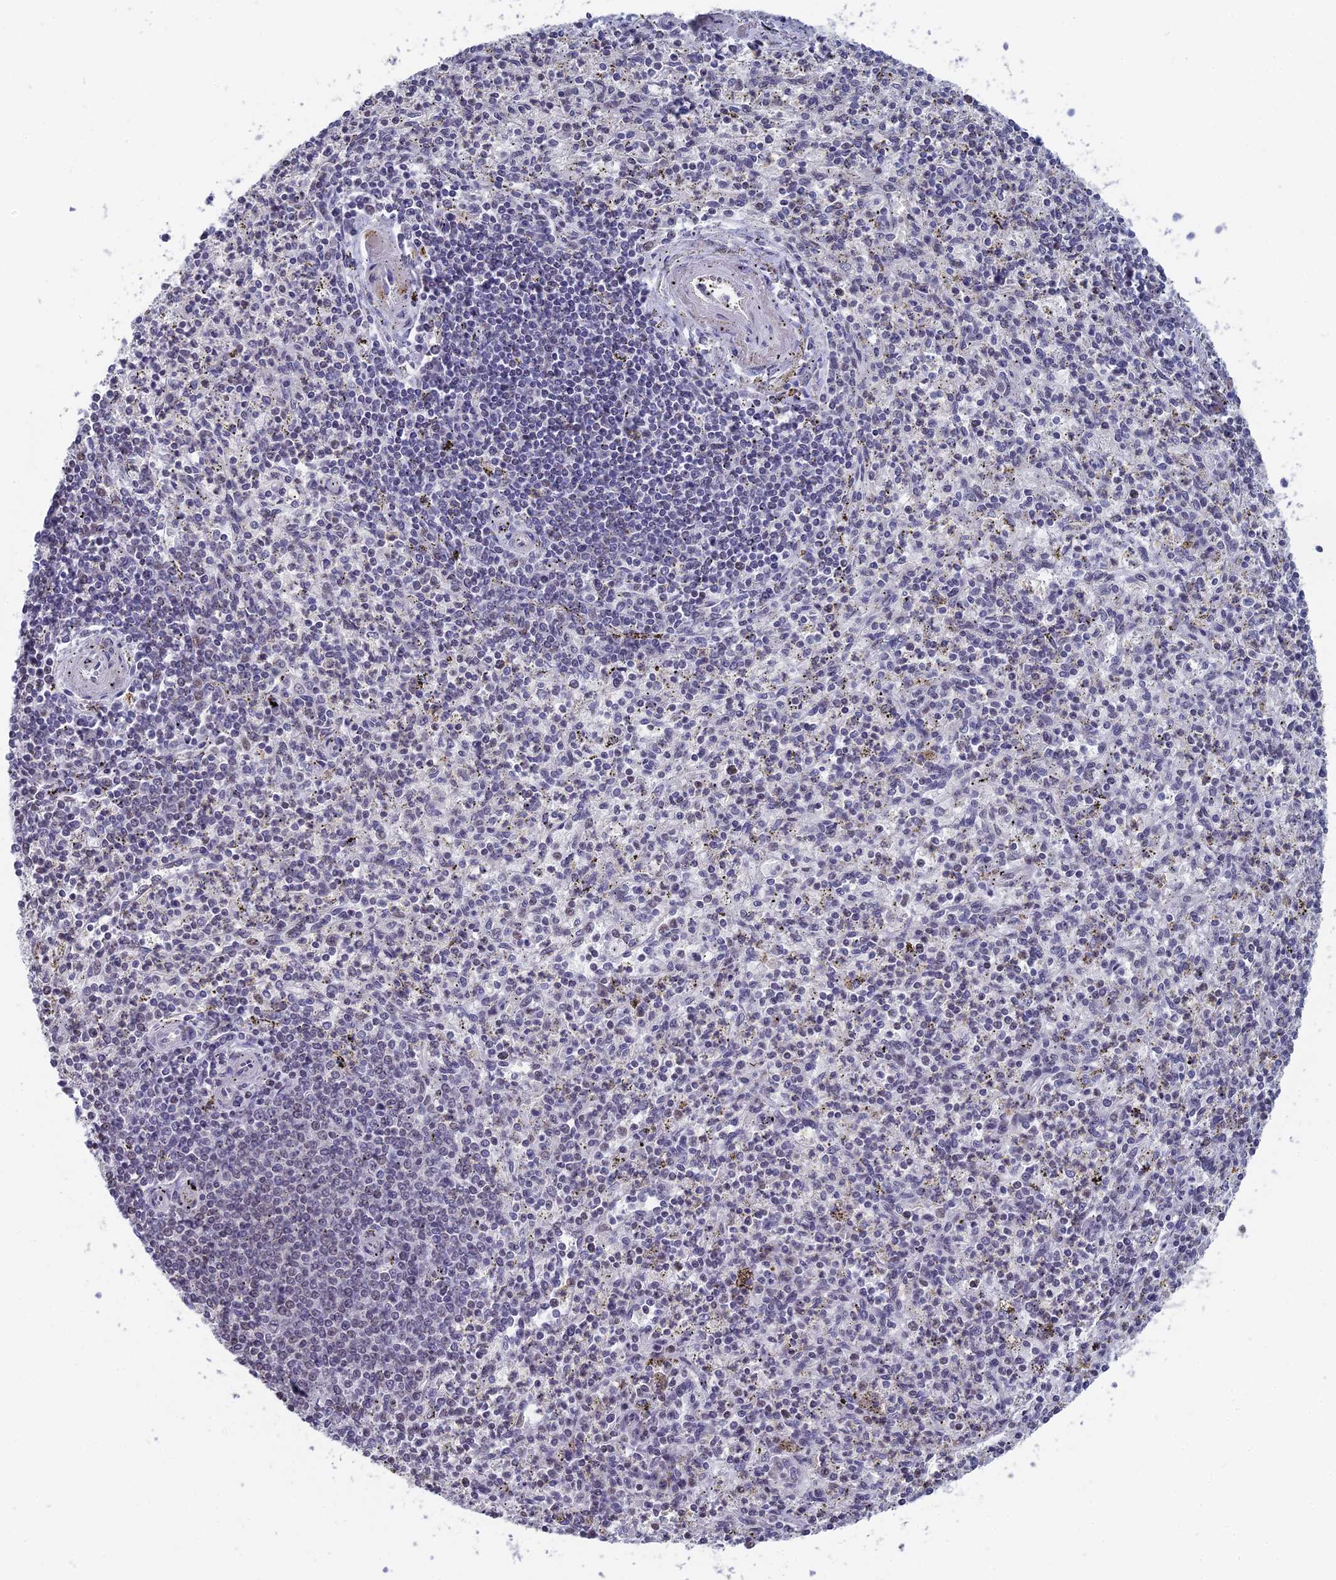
{"staining": {"intensity": "negative", "quantity": "none", "location": "none"}, "tissue": "spleen", "cell_type": "Cells in red pulp", "image_type": "normal", "snomed": [{"axis": "morphology", "description": "Normal tissue, NOS"}, {"axis": "topography", "description": "Spleen"}], "caption": "The micrograph displays no staining of cells in red pulp in normal spleen. Brightfield microscopy of IHC stained with DAB (3,3'-diaminobenzidine) (brown) and hematoxylin (blue), captured at high magnification.", "gene": "MT", "patient": {"sex": "male", "age": 72}}